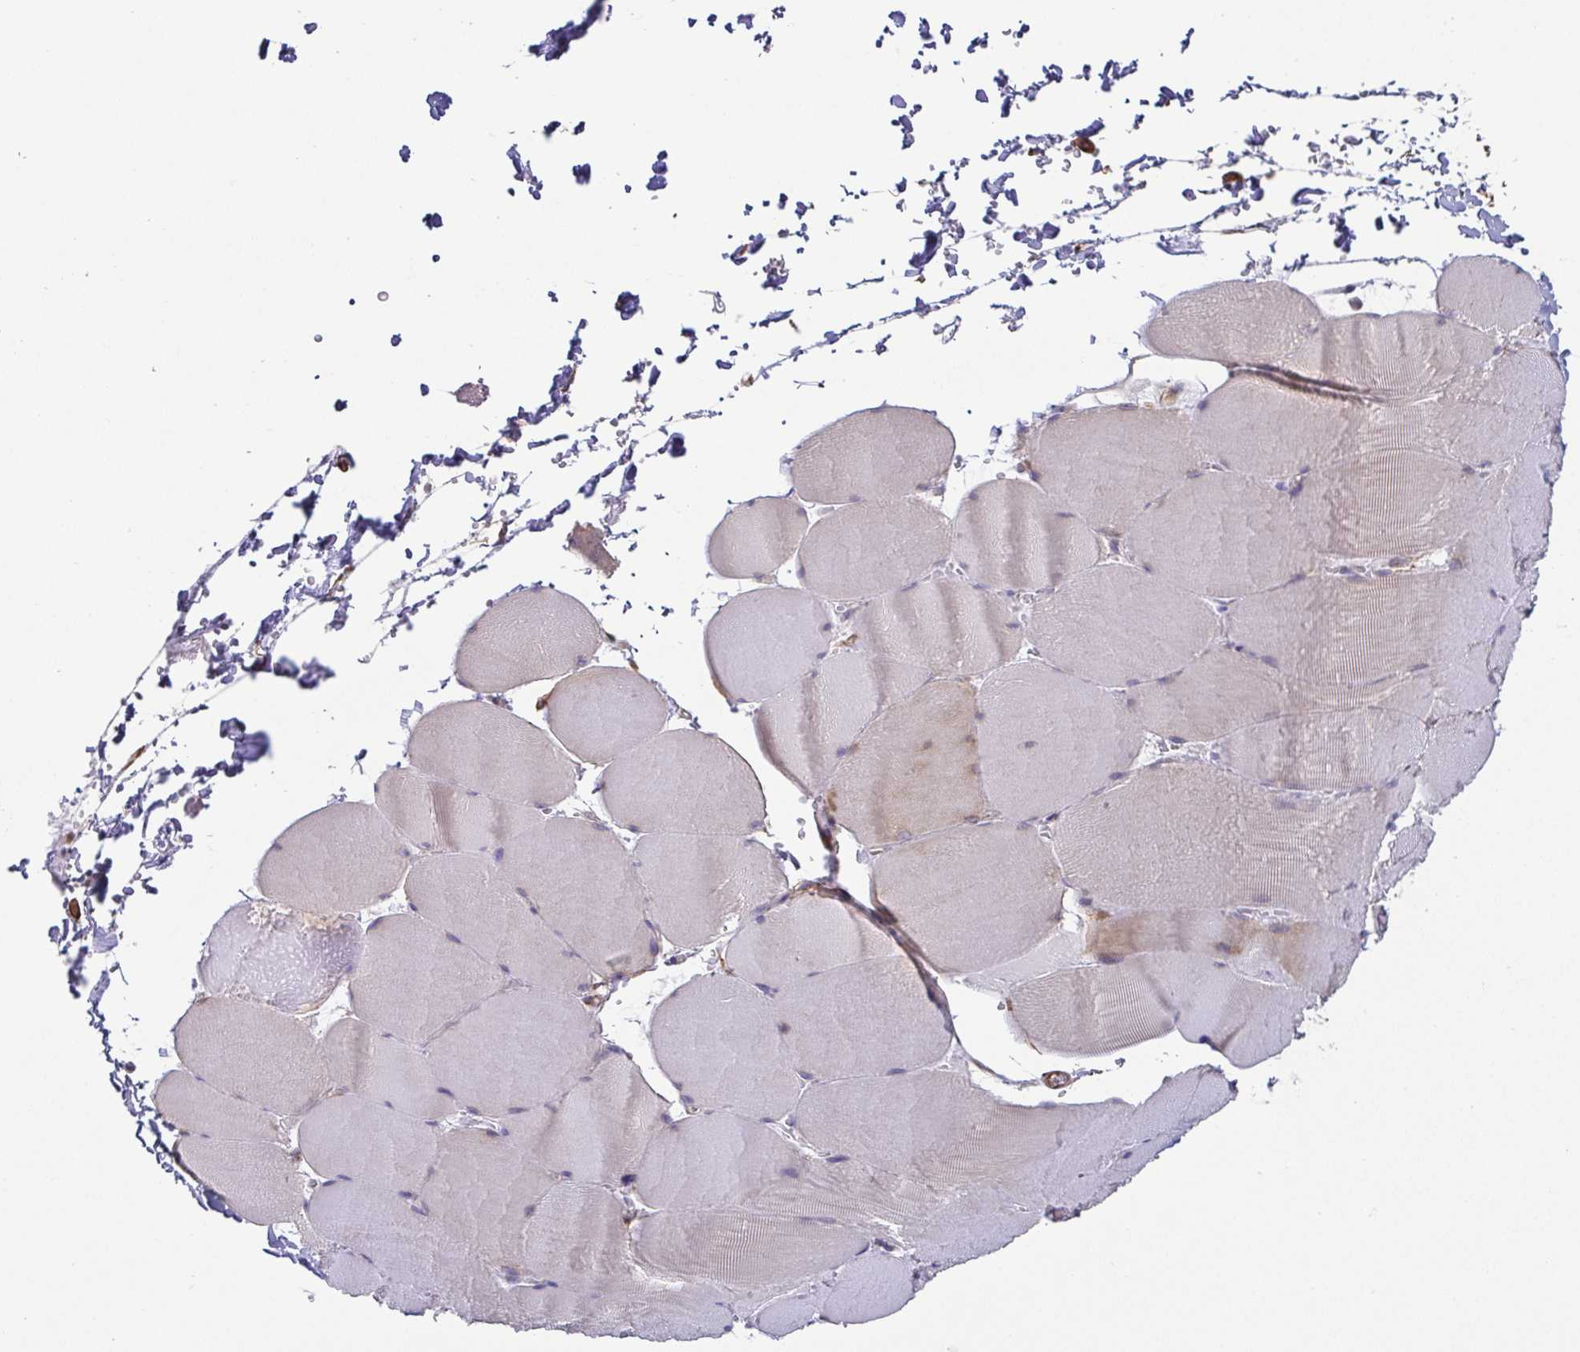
{"staining": {"intensity": "weak", "quantity": "<25%", "location": "cytoplasmic/membranous"}, "tissue": "skeletal muscle", "cell_type": "Myocytes", "image_type": "normal", "snomed": [{"axis": "morphology", "description": "Normal tissue, NOS"}, {"axis": "topography", "description": "Skeletal muscle"}, {"axis": "topography", "description": "Head-Neck"}], "caption": "High power microscopy histopathology image of an IHC histopathology image of benign skeletal muscle, revealing no significant staining in myocytes.", "gene": "EIF3D", "patient": {"sex": "male", "age": 66}}